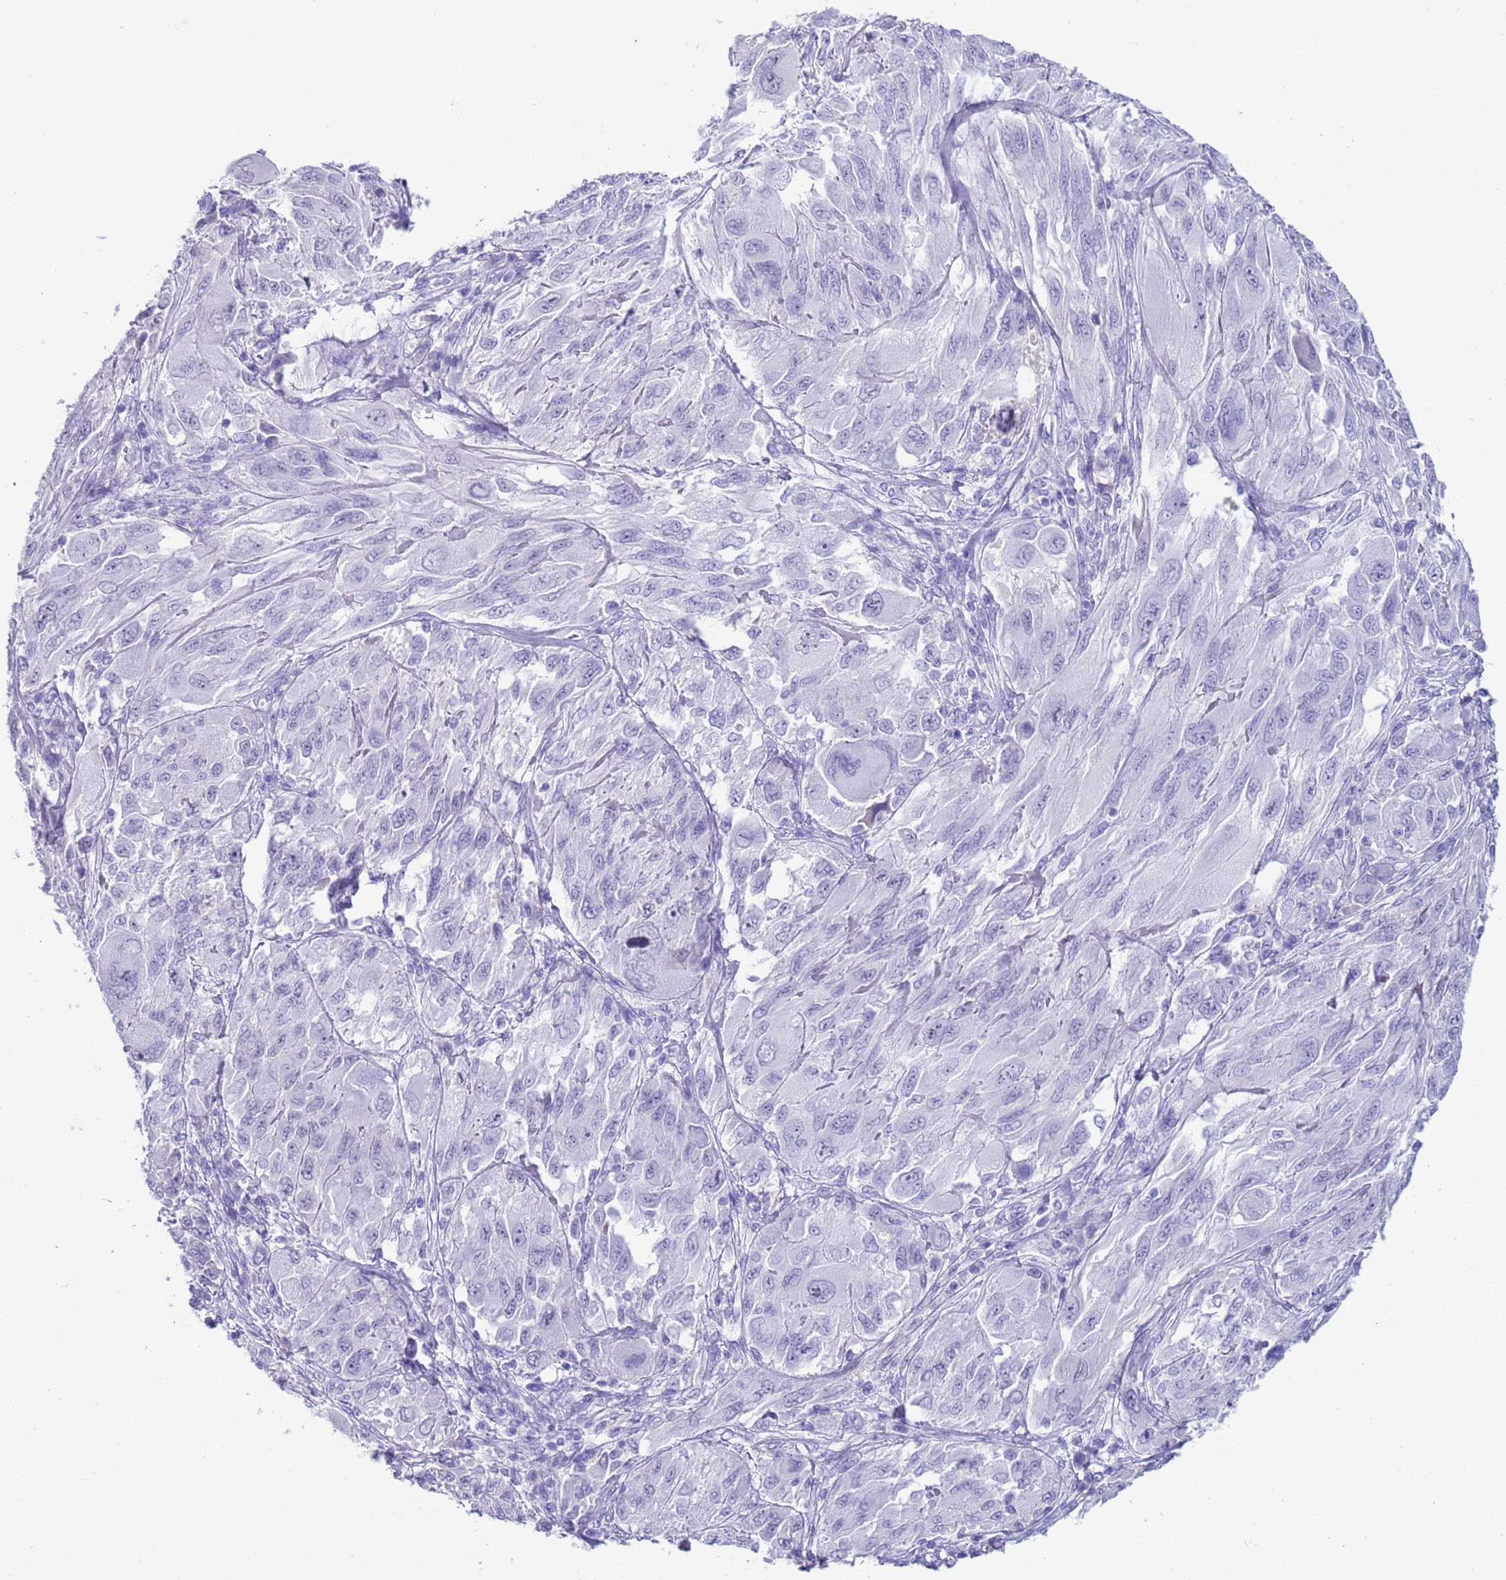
{"staining": {"intensity": "negative", "quantity": "none", "location": "none"}, "tissue": "melanoma", "cell_type": "Tumor cells", "image_type": "cancer", "snomed": [{"axis": "morphology", "description": "Malignant melanoma, NOS"}, {"axis": "topography", "description": "Skin"}], "caption": "There is no significant positivity in tumor cells of melanoma.", "gene": "CKM", "patient": {"sex": "female", "age": 91}}